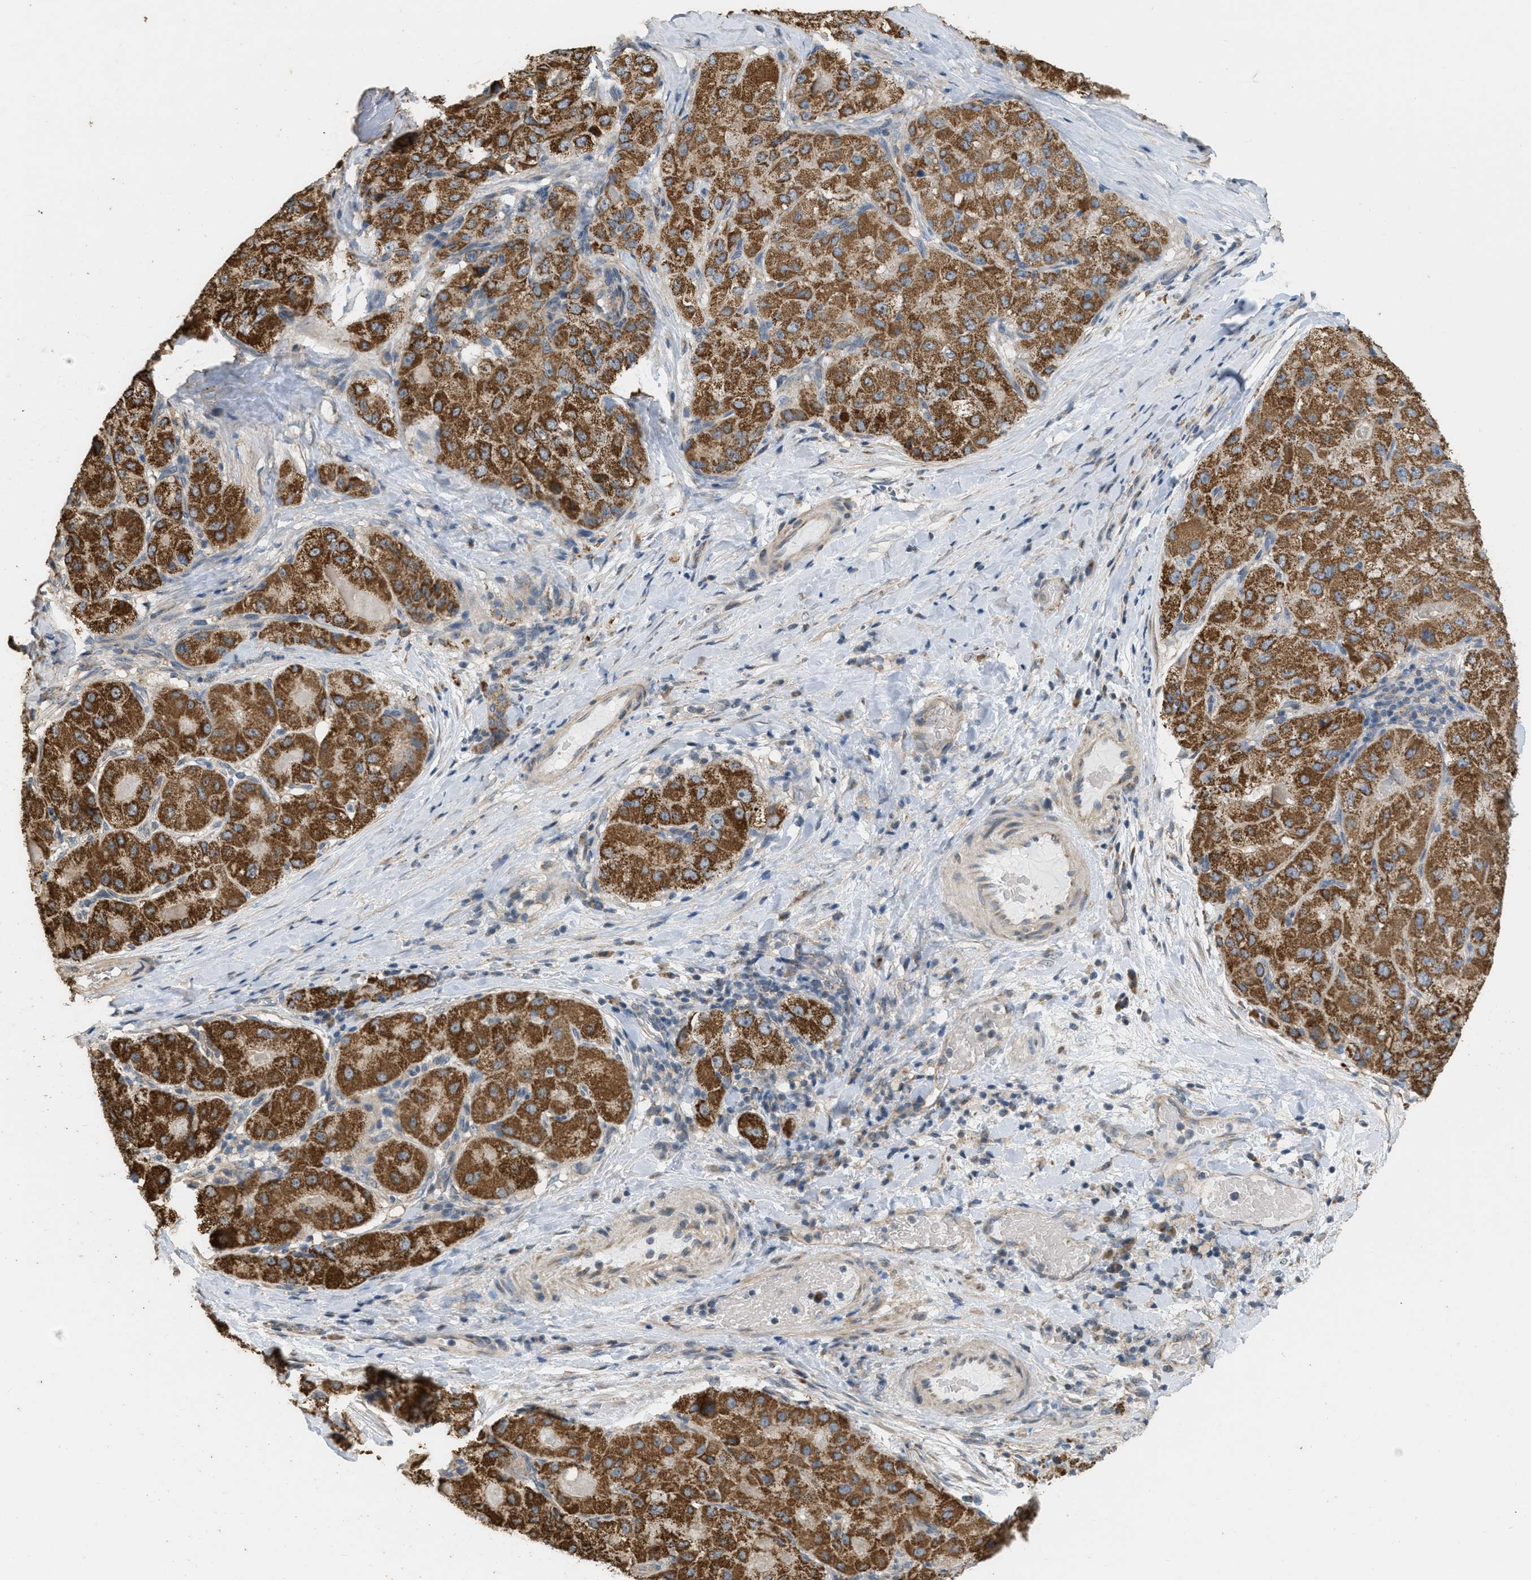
{"staining": {"intensity": "strong", "quantity": ">75%", "location": "cytoplasmic/membranous"}, "tissue": "liver cancer", "cell_type": "Tumor cells", "image_type": "cancer", "snomed": [{"axis": "morphology", "description": "Carcinoma, Hepatocellular, NOS"}, {"axis": "topography", "description": "Liver"}], "caption": "A high amount of strong cytoplasmic/membranous staining is present in approximately >75% of tumor cells in liver cancer (hepatocellular carcinoma) tissue. Nuclei are stained in blue.", "gene": "KCNA4", "patient": {"sex": "male", "age": 80}}